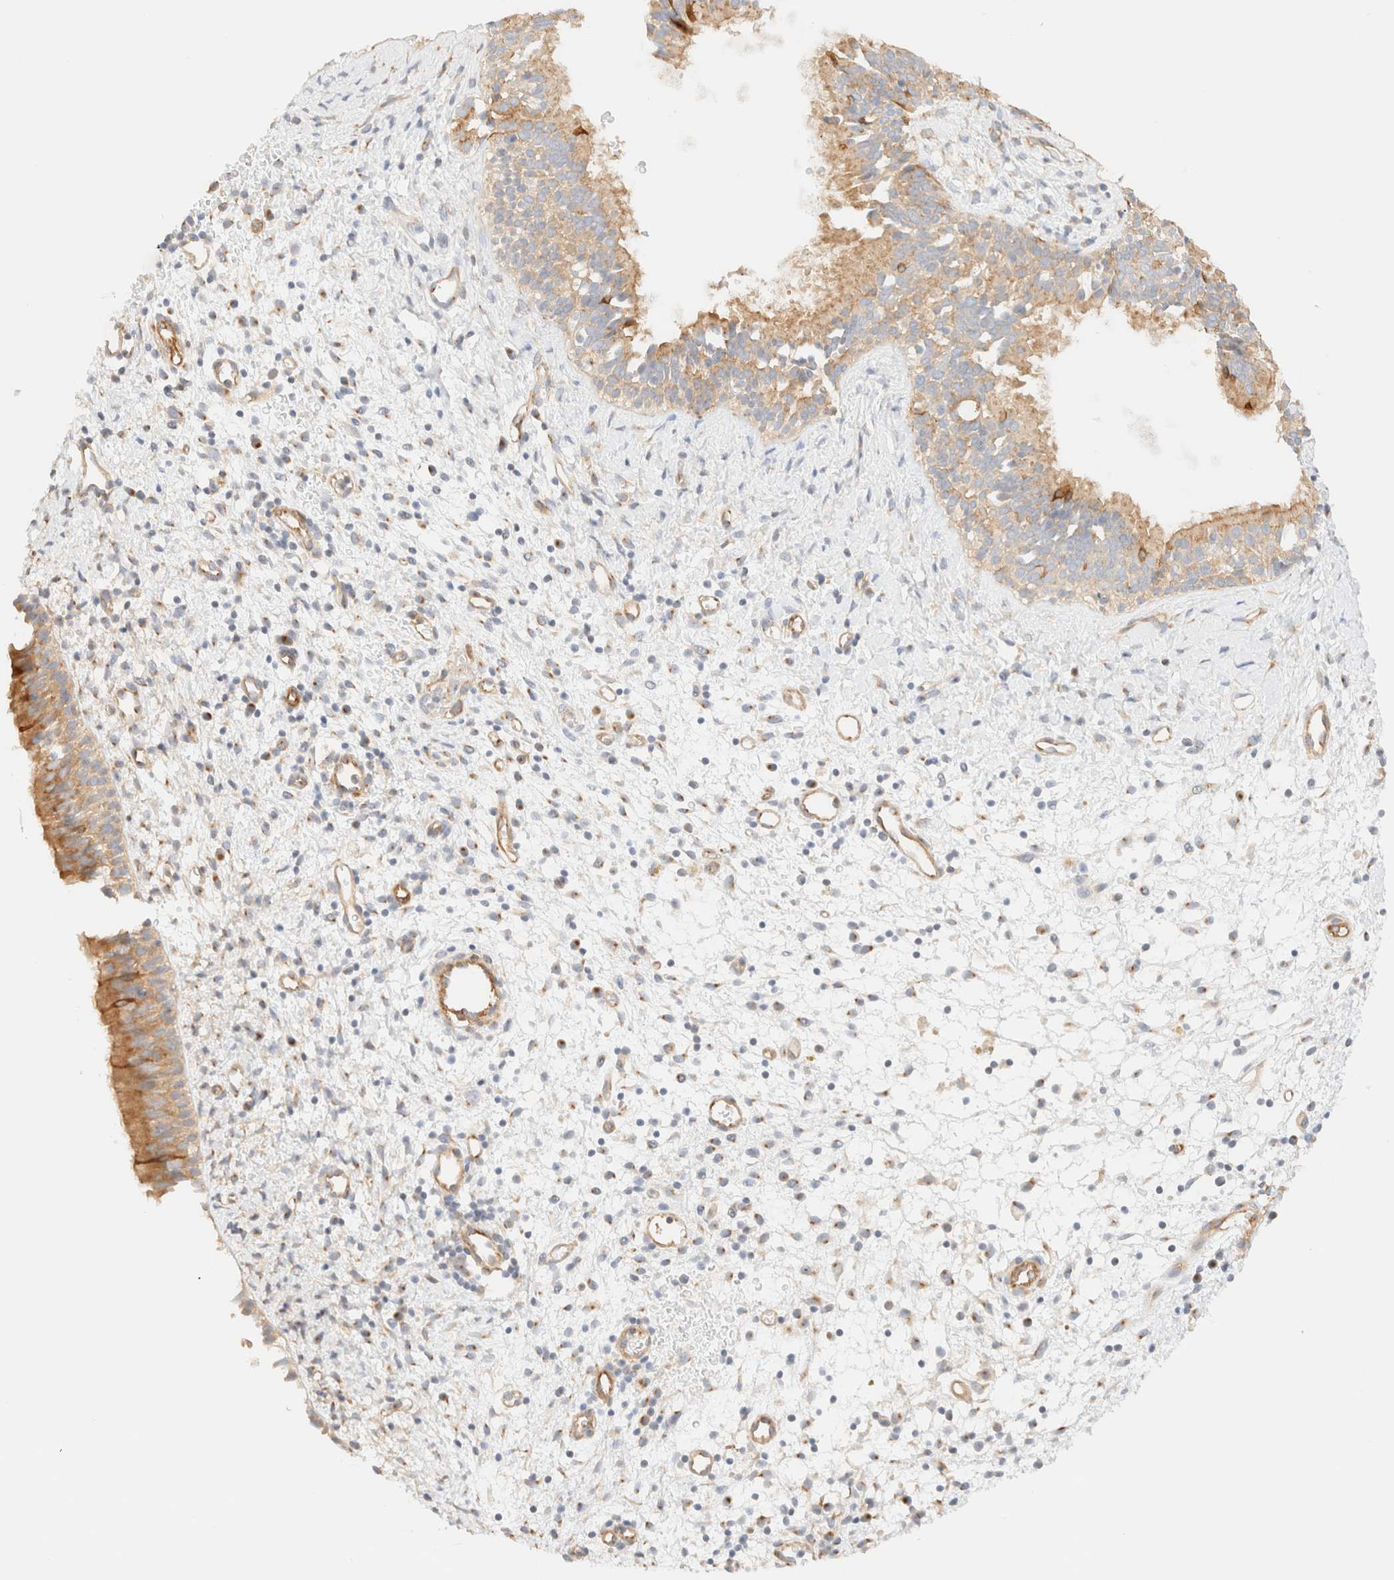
{"staining": {"intensity": "moderate", "quantity": ">75%", "location": "cytoplasmic/membranous"}, "tissue": "nasopharynx", "cell_type": "Respiratory epithelial cells", "image_type": "normal", "snomed": [{"axis": "morphology", "description": "Normal tissue, NOS"}, {"axis": "topography", "description": "Nasopharynx"}], "caption": "Respiratory epithelial cells show moderate cytoplasmic/membranous positivity in approximately >75% of cells in normal nasopharynx.", "gene": "MYO10", "patient": {"sex": "male", "age": 22}}